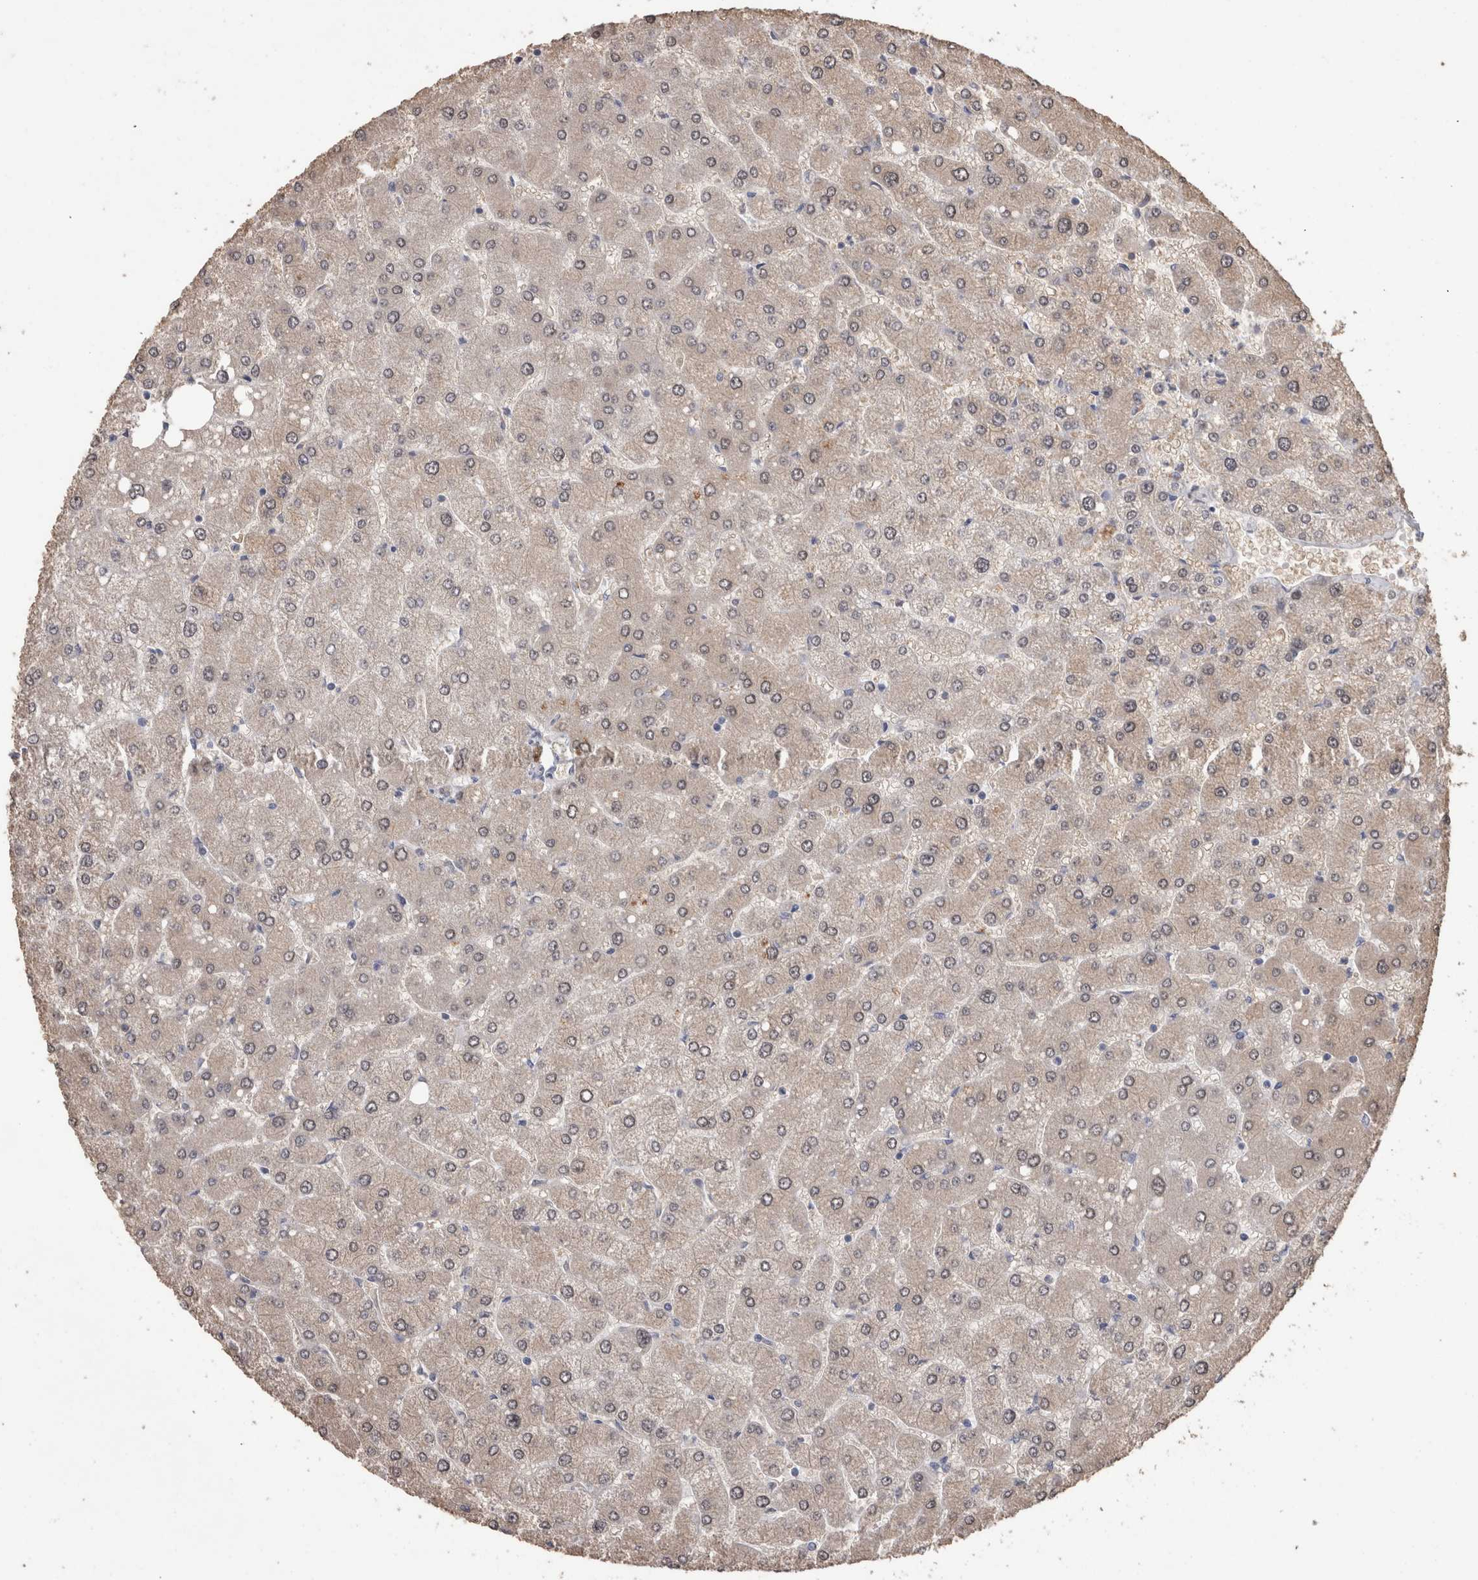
{"staining": {"intensity": "weak", "quantity": ">75%", "location": "cytoplasmic/membranous"}, "tissue": "liver", "cell_type": "Cholangiocytes", "image_type": "normal", "snomed": [{"axis": "morphology", "description": "Normal tissue, NOS"}, {"axis": "topography", "description": "Liver"}], "caption": "IHC photomicrograph of normal liver: human liver stained using immunohistochemistry reveals low levels of weak protein expression localized specifically in the cytoplasmic/membranous of cholangiocytes, appearing as a cytoplasmic/membranous brown color.", "gene": "FHOD3", "patient": {"sex": "male", "age": 55}}